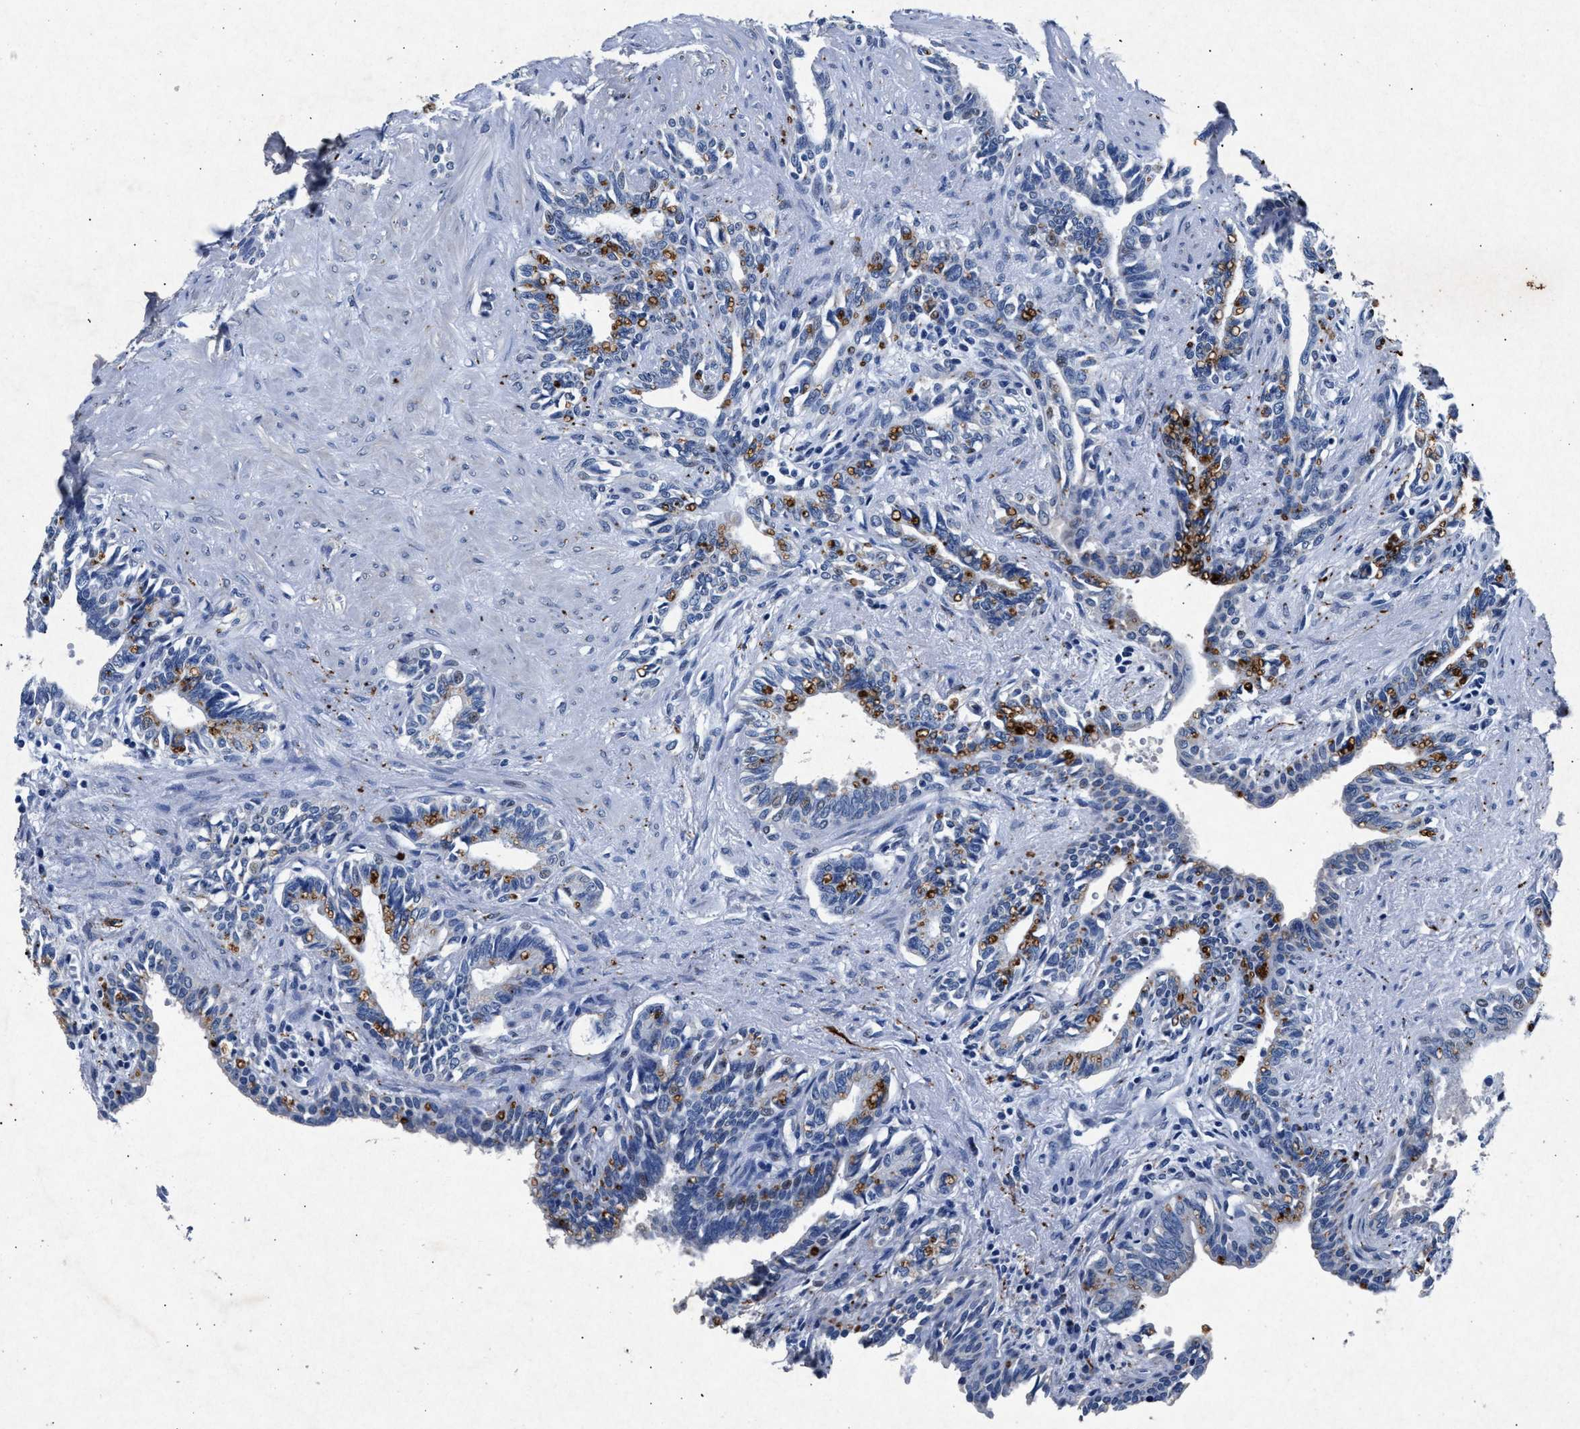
{"staining": {"intensity": "strong", "quantity": "25%-75%", "location": "cytoplasmic/membranous"}, "tissue": "seminal vesicle", "cell_type": "Glandular cells", "image_type": "normal", "snomed": [{"axis": "morphology", "description": "Normal tissue, NOS"}, {"axis": "morphology", "description": "Adenocarcinoma, High grade"}, {"axis": "topography", "description": "Prostate"}, {"axis": "topography", "description": "Seminal veicle"}], "caption": "Glandular cells demonstrate high levels of strong cytoplasmic/membranous expression in approximately 25%-75% of cells in normal human seminal vesicle. Using DAB (brown) and hematoxylin (blue) stains, captured at high magnification using brightfield microscopy.", "gene": "MAP6", "patient": {"sex": "male", "age": 55}}